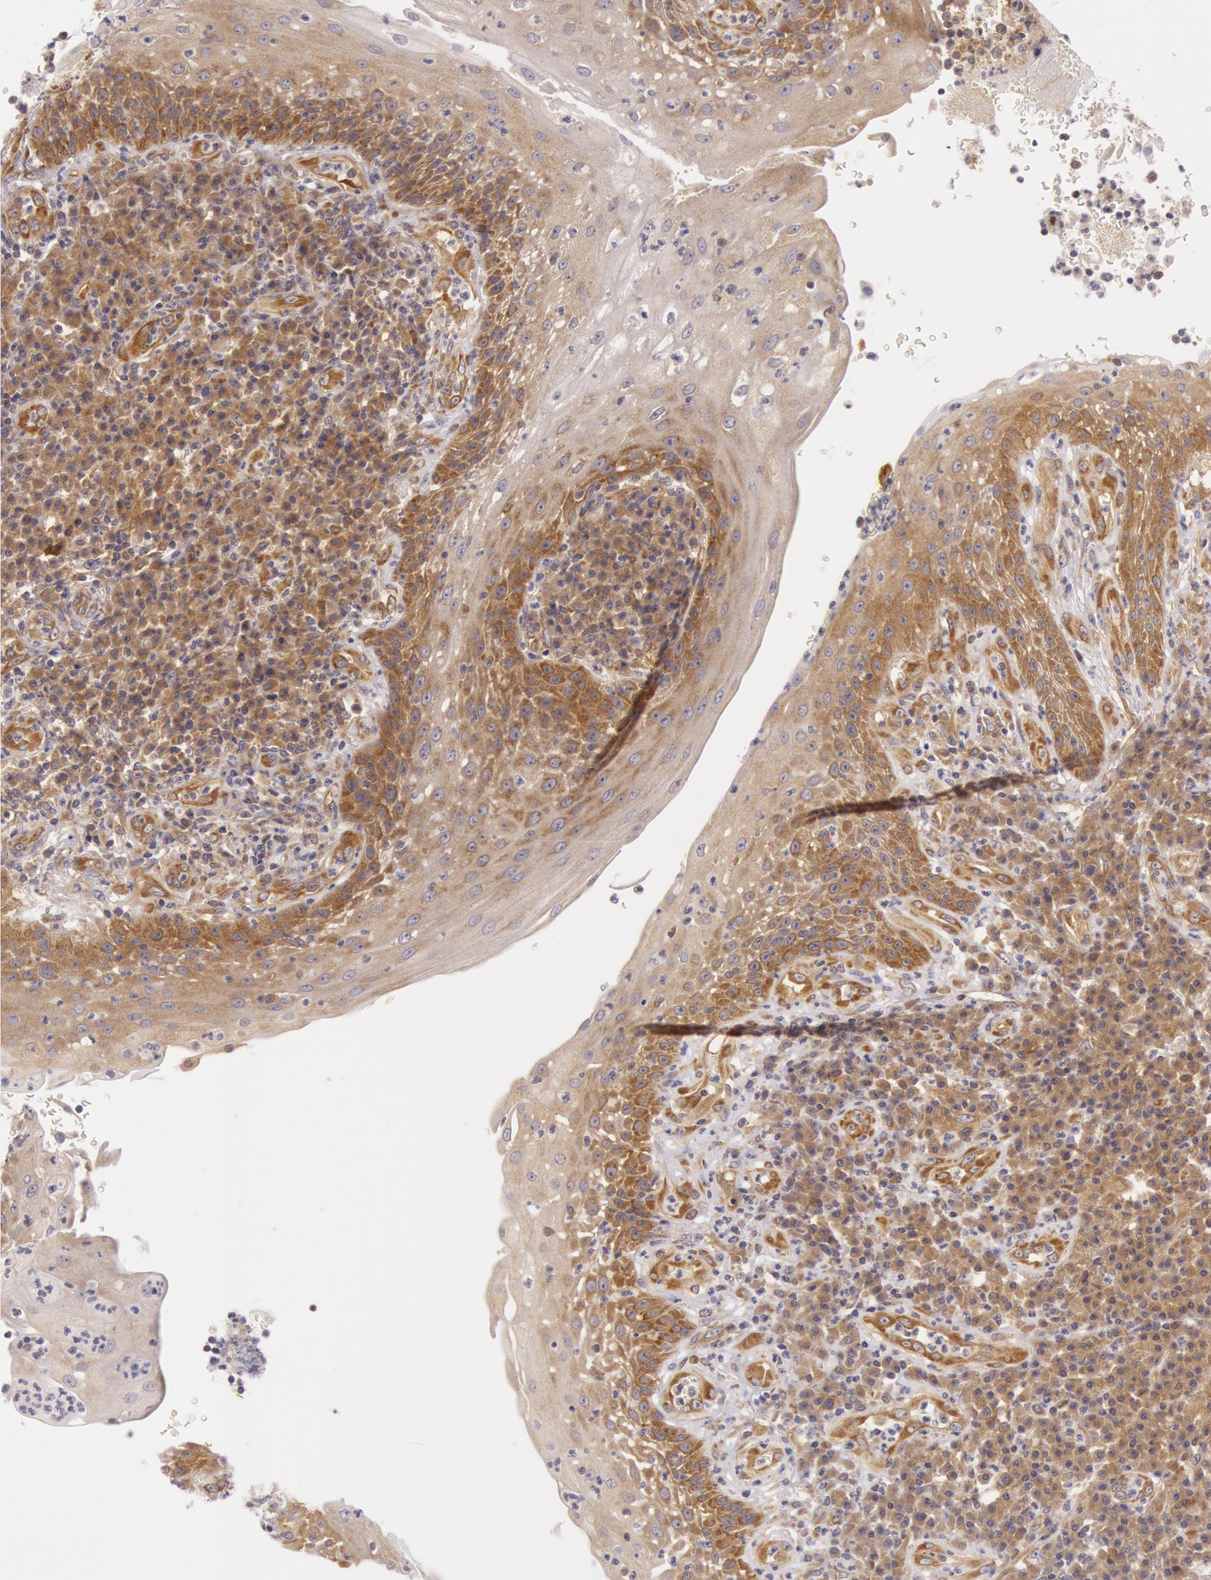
{"staining": {"intensity": "moderate", "quantity": ">75%", "location": "cytoplasmic/membranous"}, "tissue": "tonsil", "cell_type": "Germinal center cells", "image_type": "normal", "snomed": [{"axis": "morphology", "description": "Normal tissue, NOS"}, {"axis": "topography", "description": "Tonsil"}], "caption": "High-magnification brightfield microscopy of benign tonsil stained with DAB (3,3'-diaminobenzidine) (brown) and counterstained with hematoxylin (blue). germinal center cells exhibit moderate cytoplasmic/membranous positivity is seen in approximately>75% of cells.", "gene": "CHUK", "patient": {"sex": "female", "age": 40}}